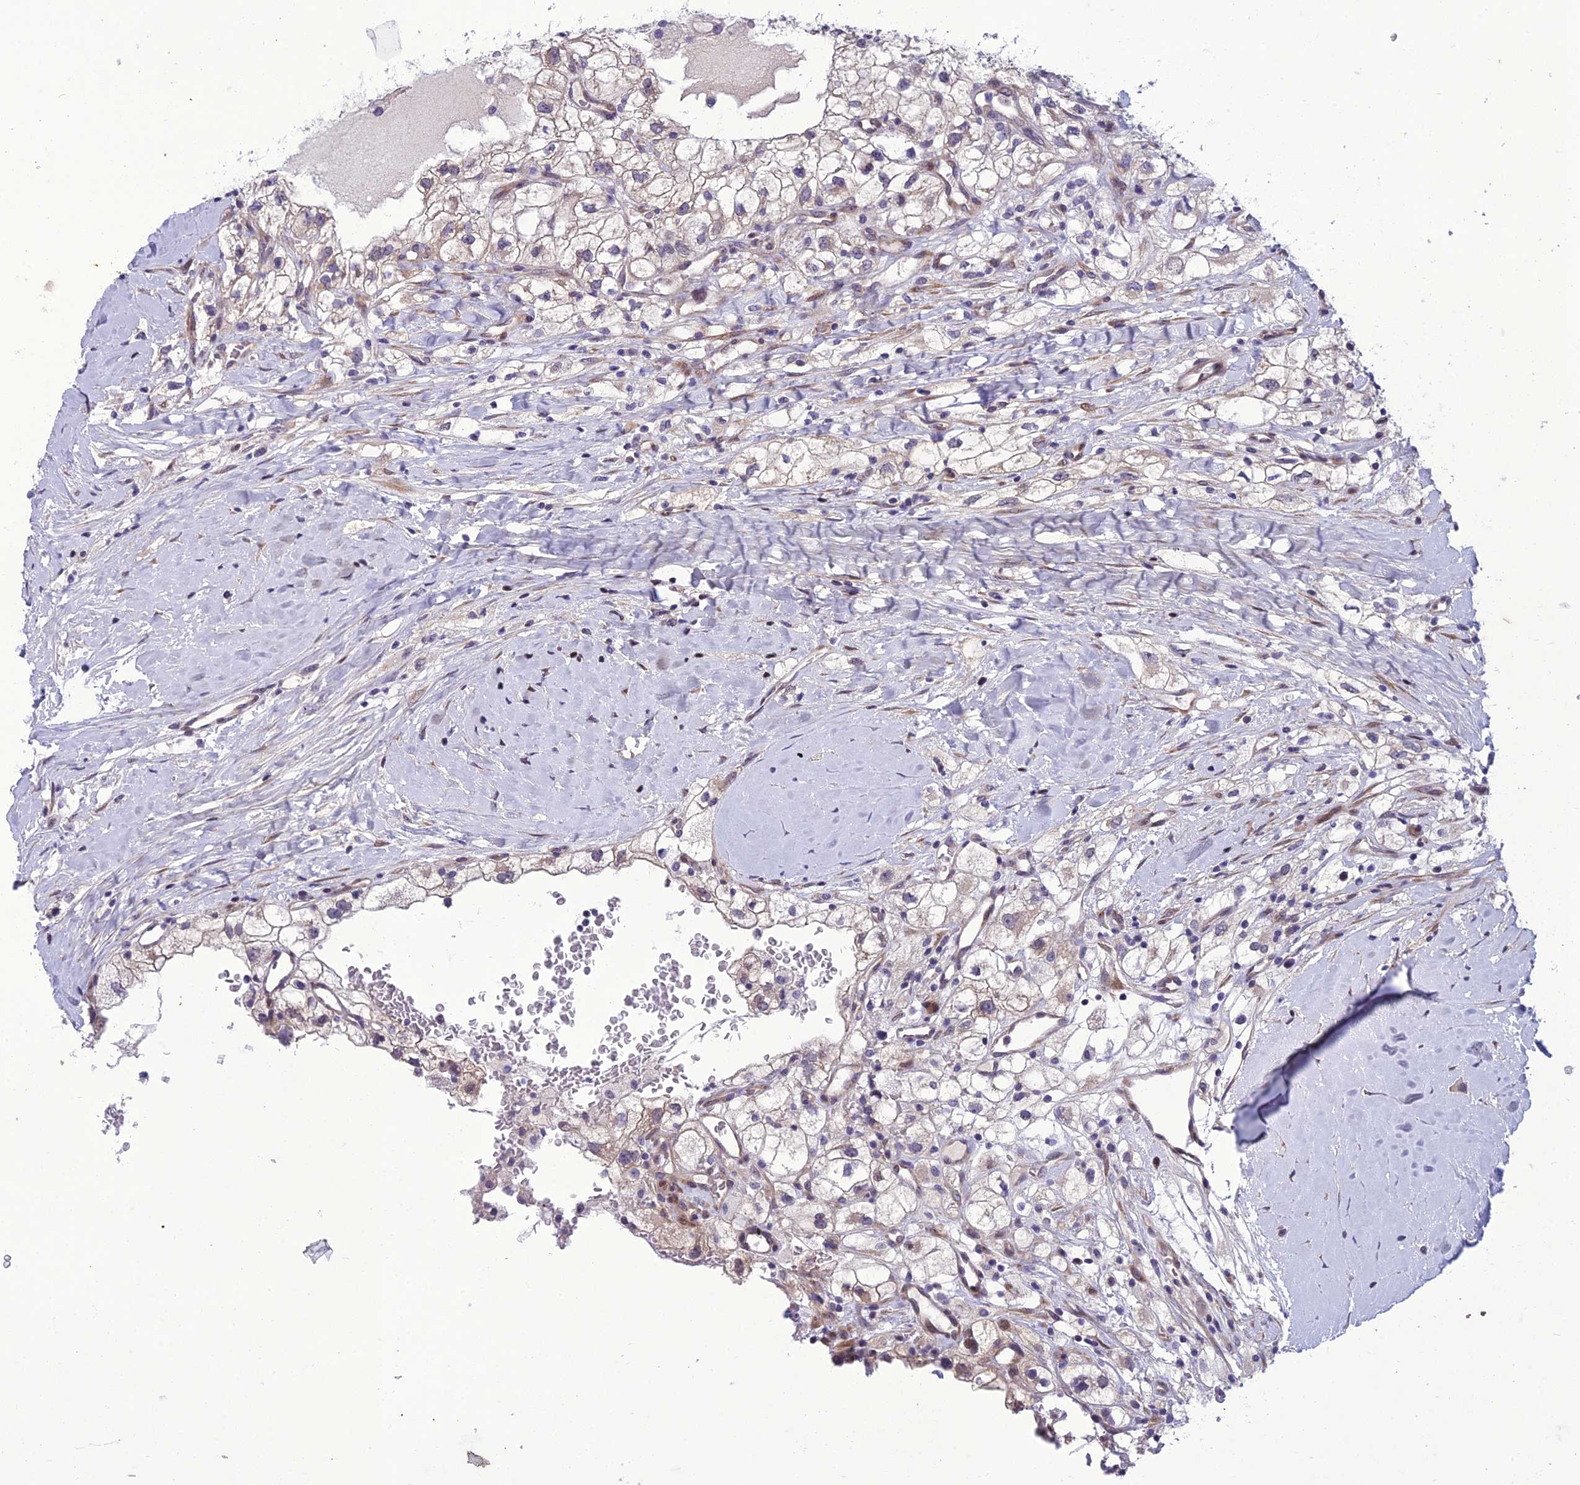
{"staining": {"intensity": "negative", "quantity": "none", "location": "none"}, "tissue": "renal cancer", "cell_type": "Tumor cells", "image_type": "cancer", "snomed": [{"axis": "morphology", "description": "Adenocarcinoma, NOS"}, {"axis": "topography", "description": "Kidney"}], "caption": "The image exhibits no staining of tumor cells in adenocarcinoma (renal).", "gene": "GAB4", "patient": {"sex": "male", "age": 59}}